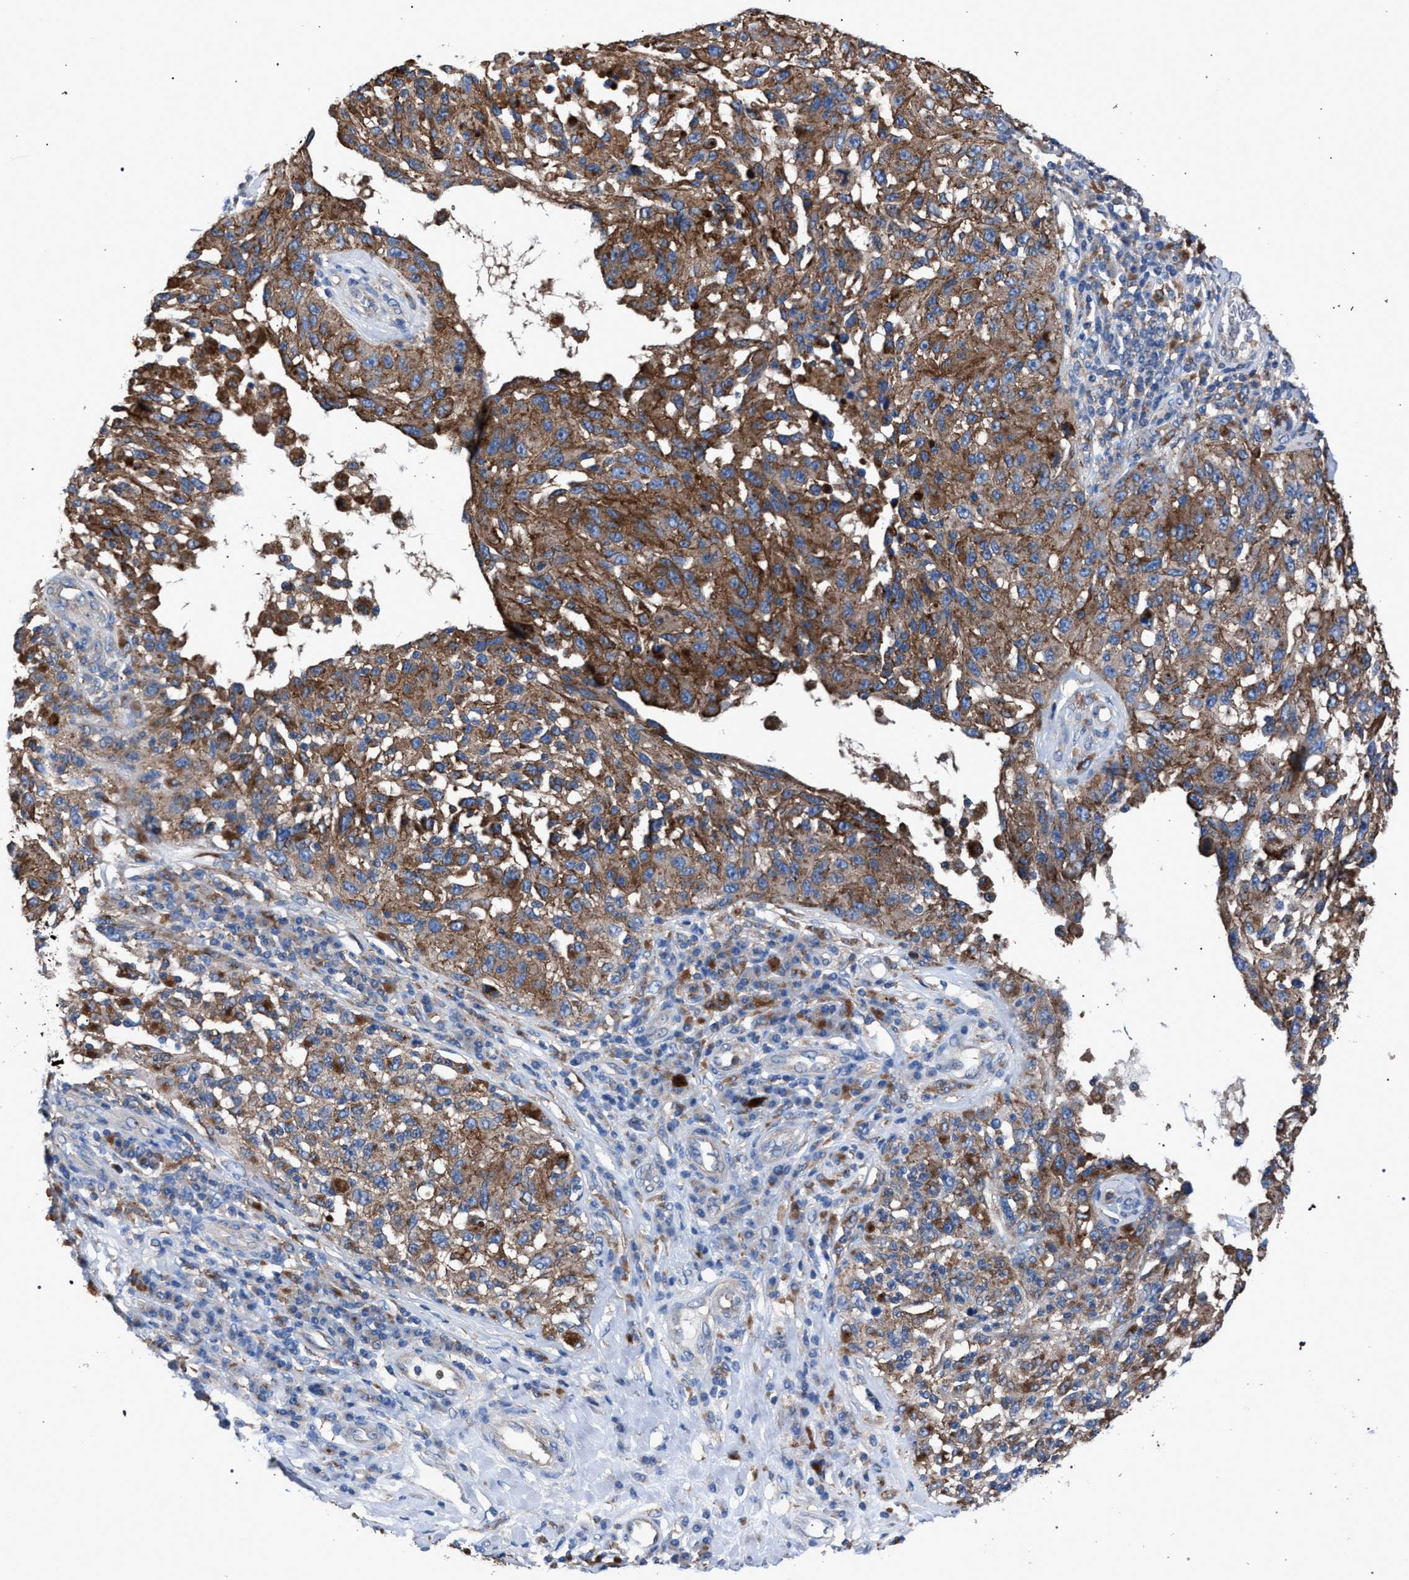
{"staining": {"intensity": "moderate", "quantity": ">75%", "location": "cytoplasmic/membranous"}, "tissue": "melanoma", "cell_type": "Tumor cells", "image_type": "cancer", "snomed": [{"axis": "morphology", "description": "Malignant melanoma, NOS"}, {"axis": "topography", "description": "Skin"}], "caption": "Tumor cells reveal medium levels of moderate cytoplasmic/membranous positivity in approximately >75% of cells in melanoma.", "gene": "ATP6V0A1", "patient": {"sex": "female", "age": 73}}